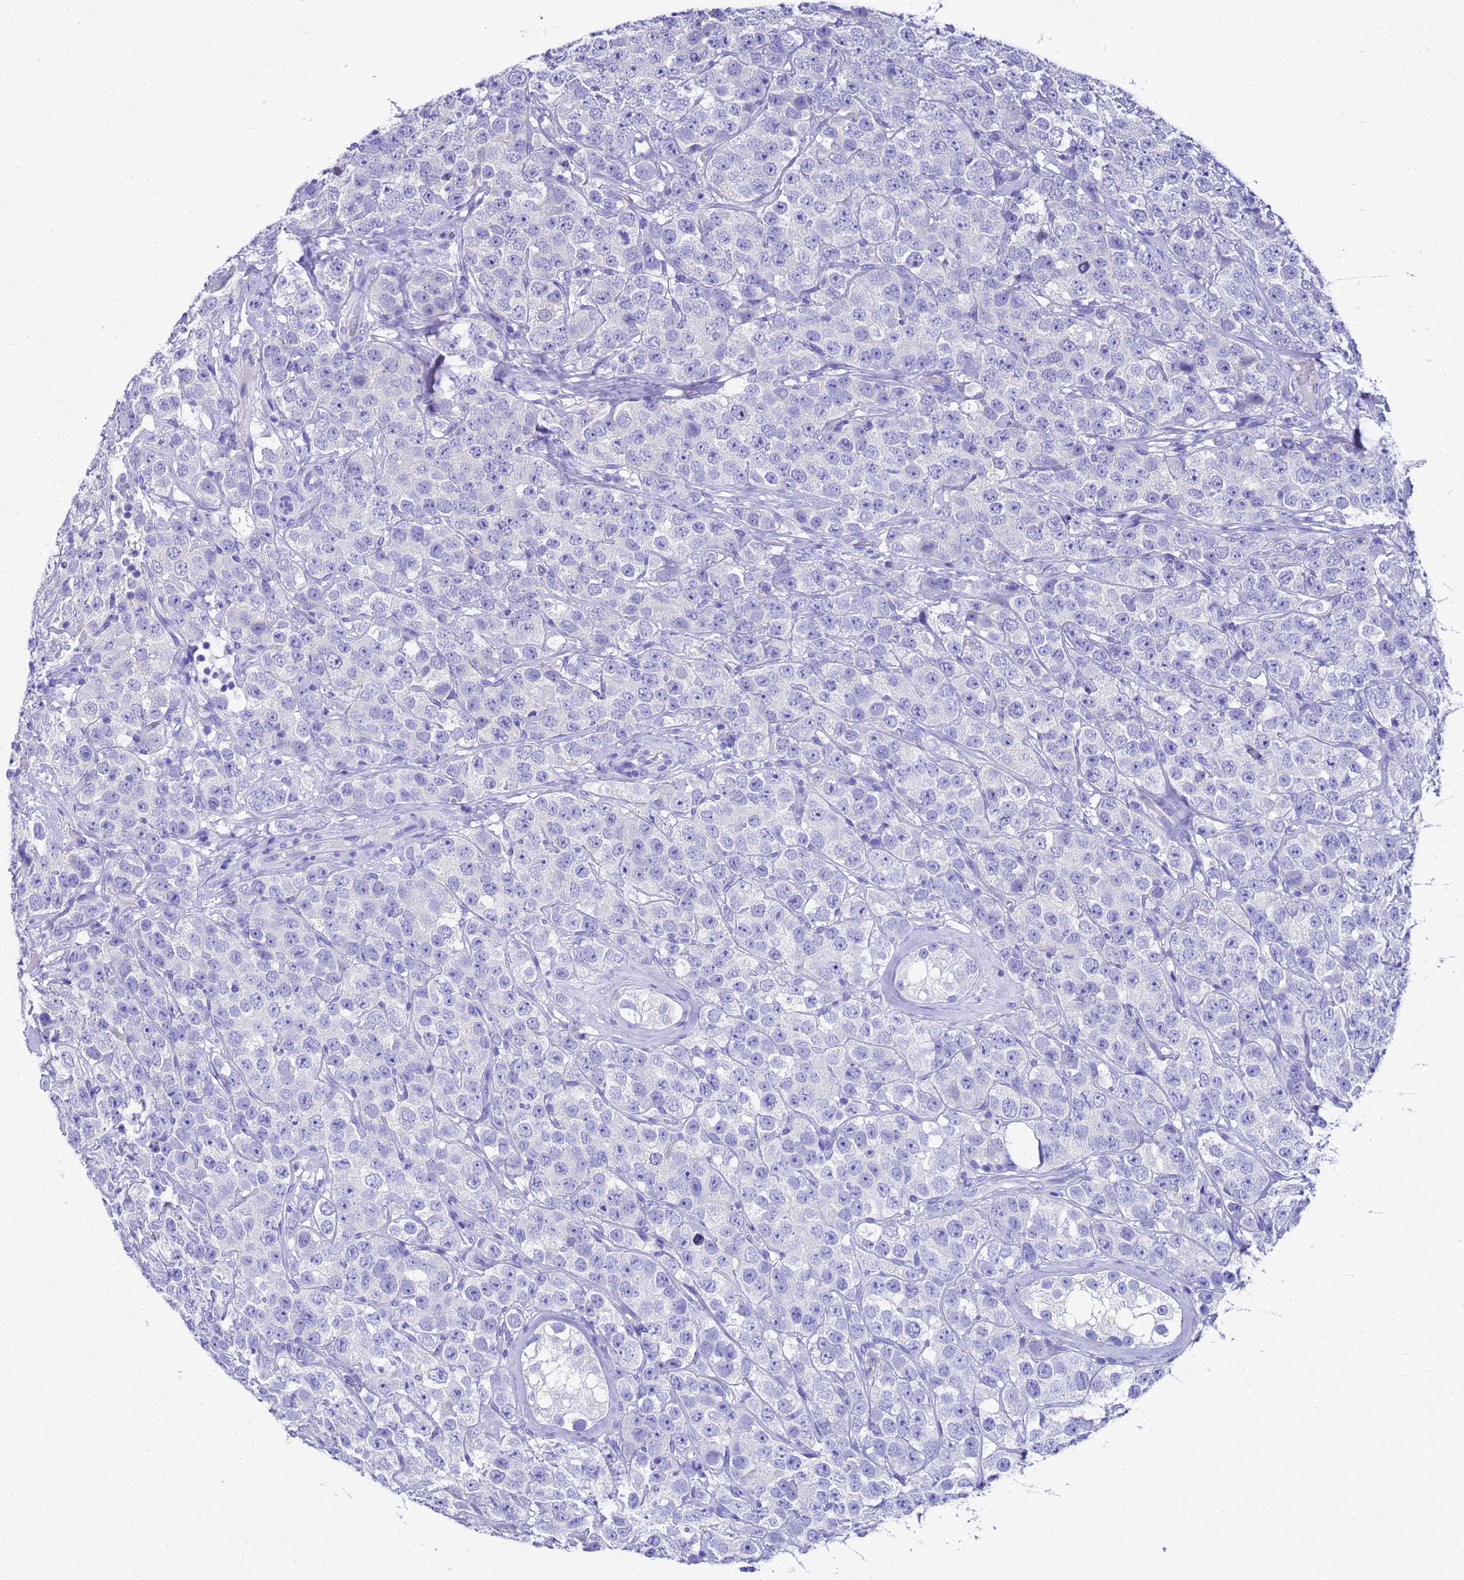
{"staining": {"intensity": "negative", "quantity": "none", "location": "none"}, "tissue": "testis cancer", "cell_type": "Tumor cells", "image_type": "cancer", "snomed": [{"axis": "morphology", "description": "Seminoma, NOS"}, {"axis": "topography", "description": "Testis"}], "caption": "Tumor cells show no significant positivity in testis cancer.", "gene": "MS4A13", "patient": {"sex": "male", "age": 28}}